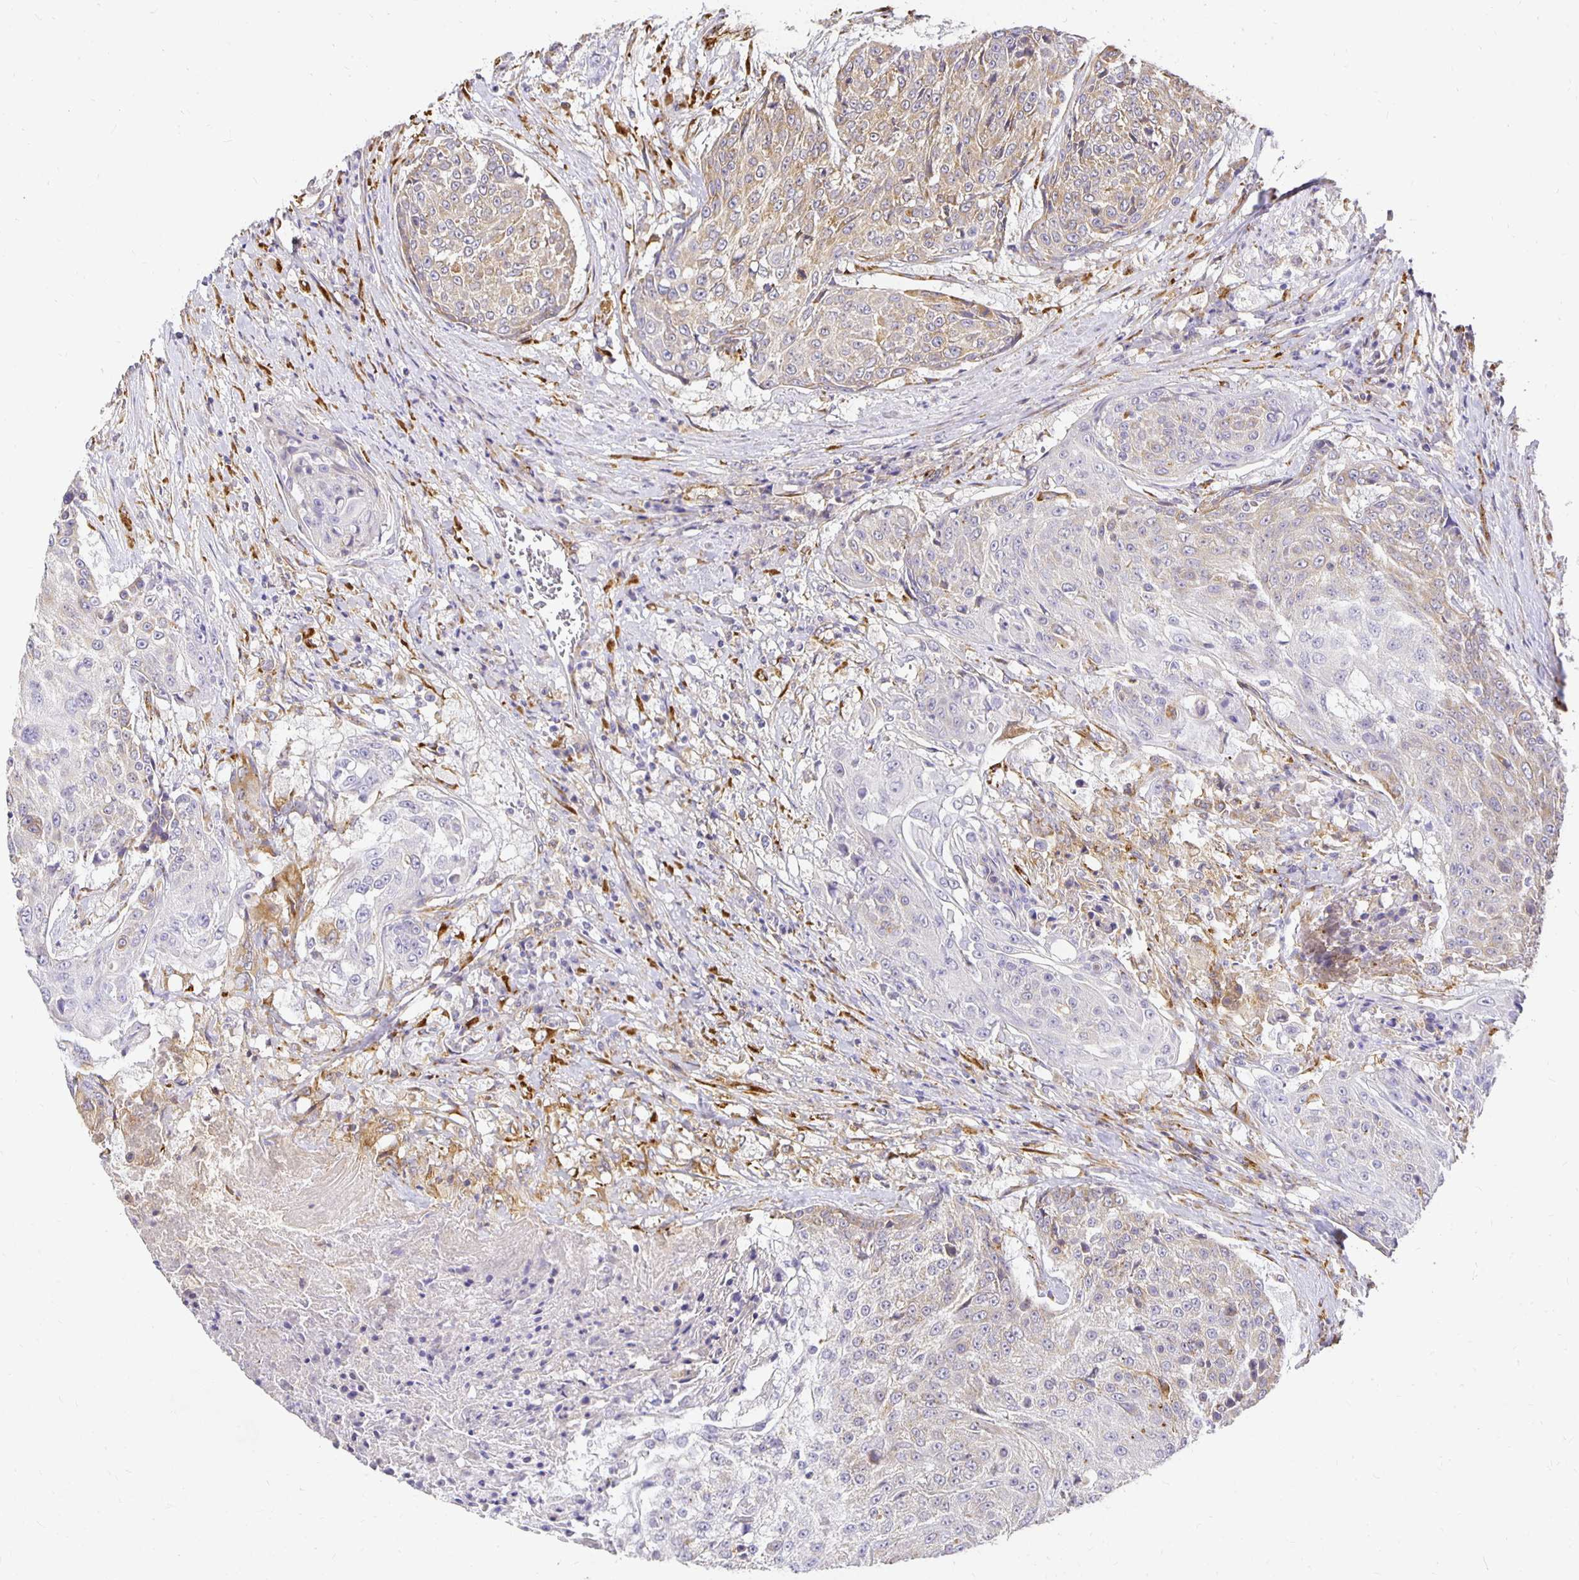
{"staining": {"intensity": "negative", "quantity": "none", "location": "none"}, "tissue": "urothelial cancer", "cell_type": "Tumor cells", "image_type": "cancer", "snomed": [{"axis": "morphology", "description": "Urothelial carcinoma, High grade"}, {"axis": "topography", "description": "Urinary bladder"}], "caption": "IHC image of neoplastic tissue: human high-grade urothelial carcinoma stained with DAB (3,3'-diaminobenzidine) demonstrates no significant protein expression in tumor cells.", "gene": "PLOD1", "patient": {"sex": "female", "age": 63}}